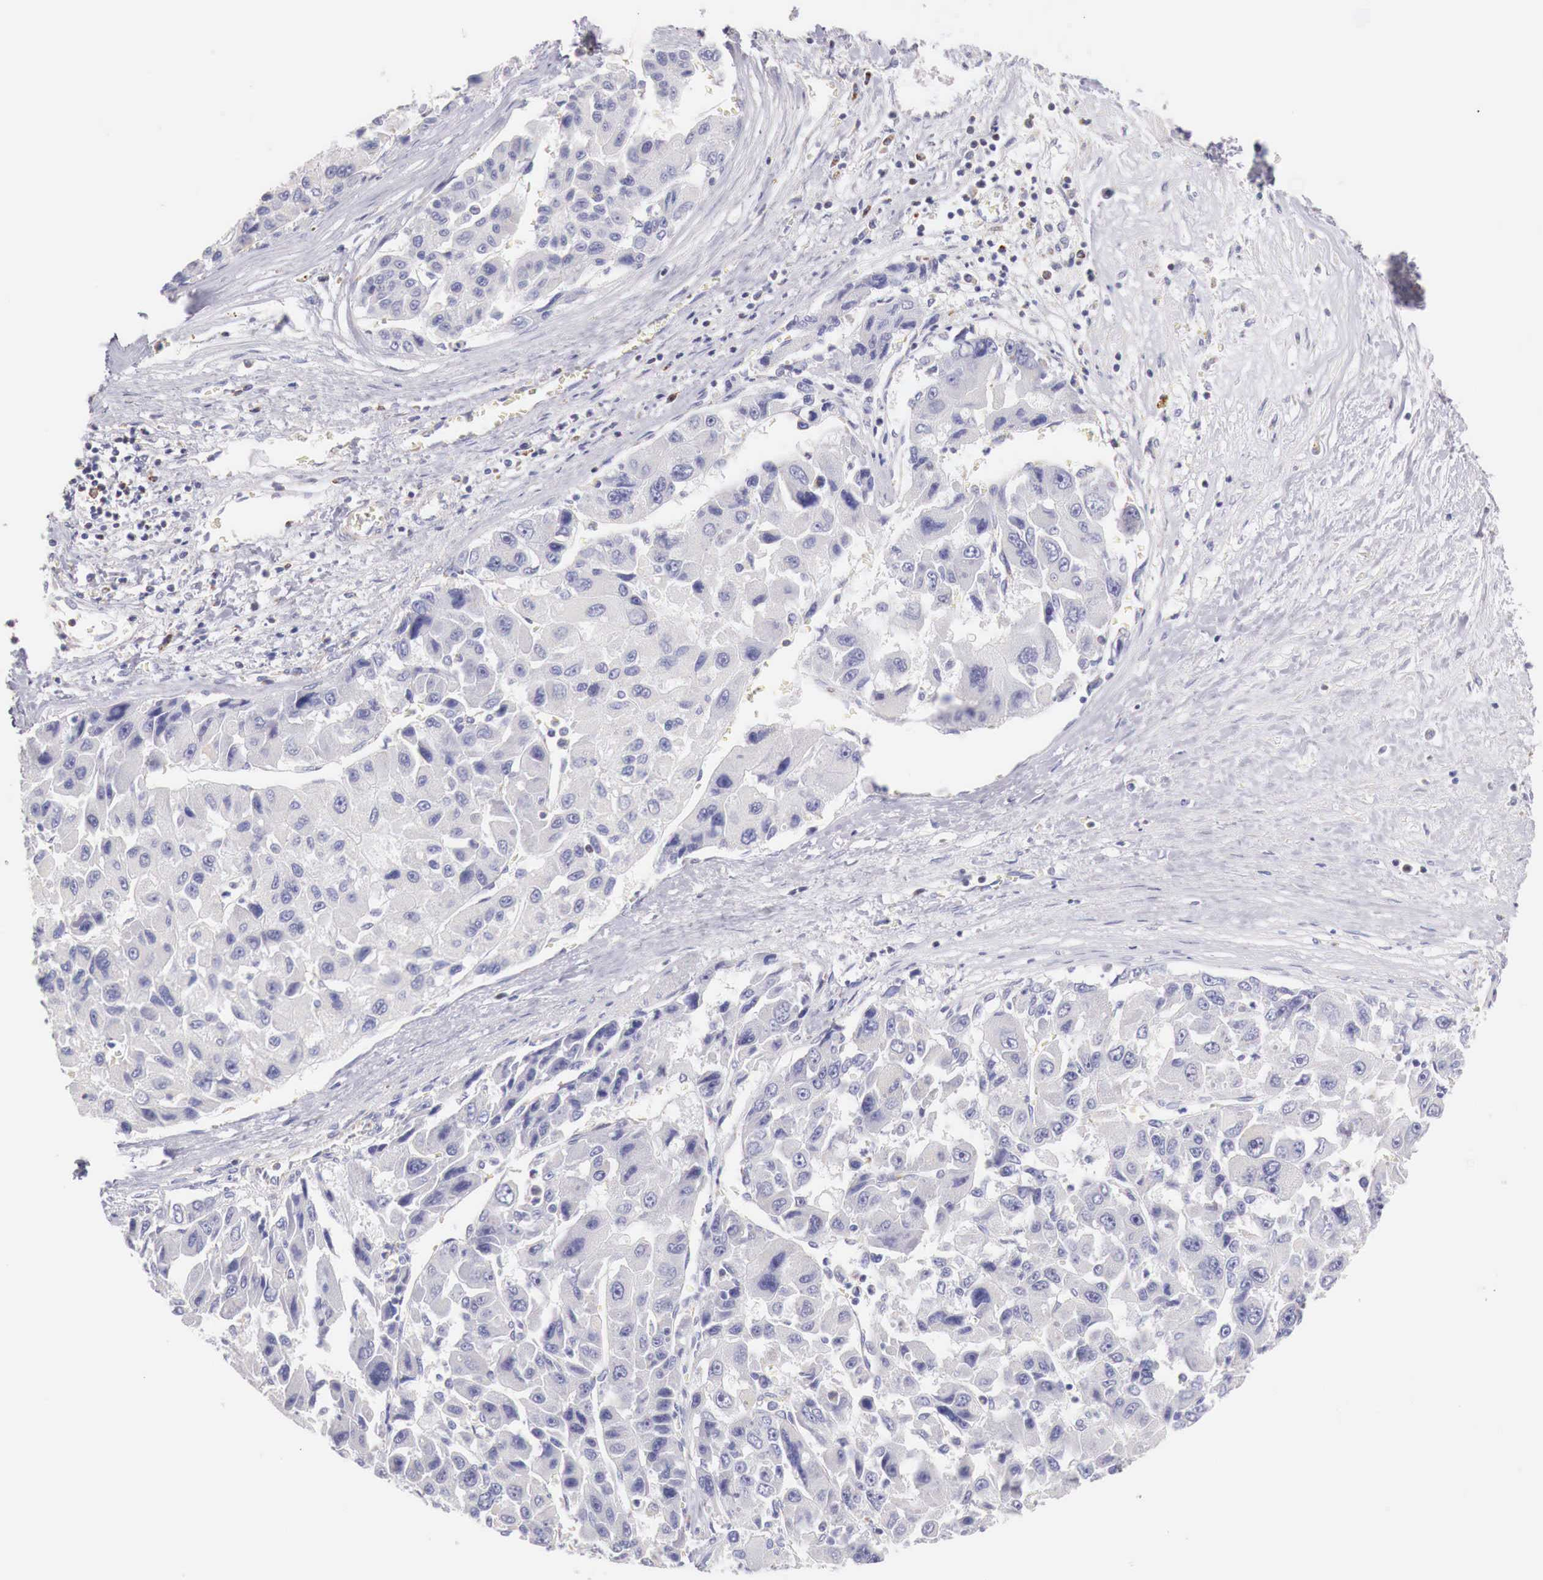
{"staining": {"intensity": "negative", "quantity": "none", "location": "none"}, "tissue": "liver cancer", "cell_type": "Tumor cells", "image_type": "cancer", "snomed": [{"axis": "morphology", "description": "Carcinoma, Hepatocellular, NOS"}, {"axis": "topography", "description": "Liver"}], "caption": "An image of human liver cancer (hepatocellular carcinoma) is negative for staining in tumor cells.", "gene": "IDH3G", "patient": {"sex": "male", "age": 64}}